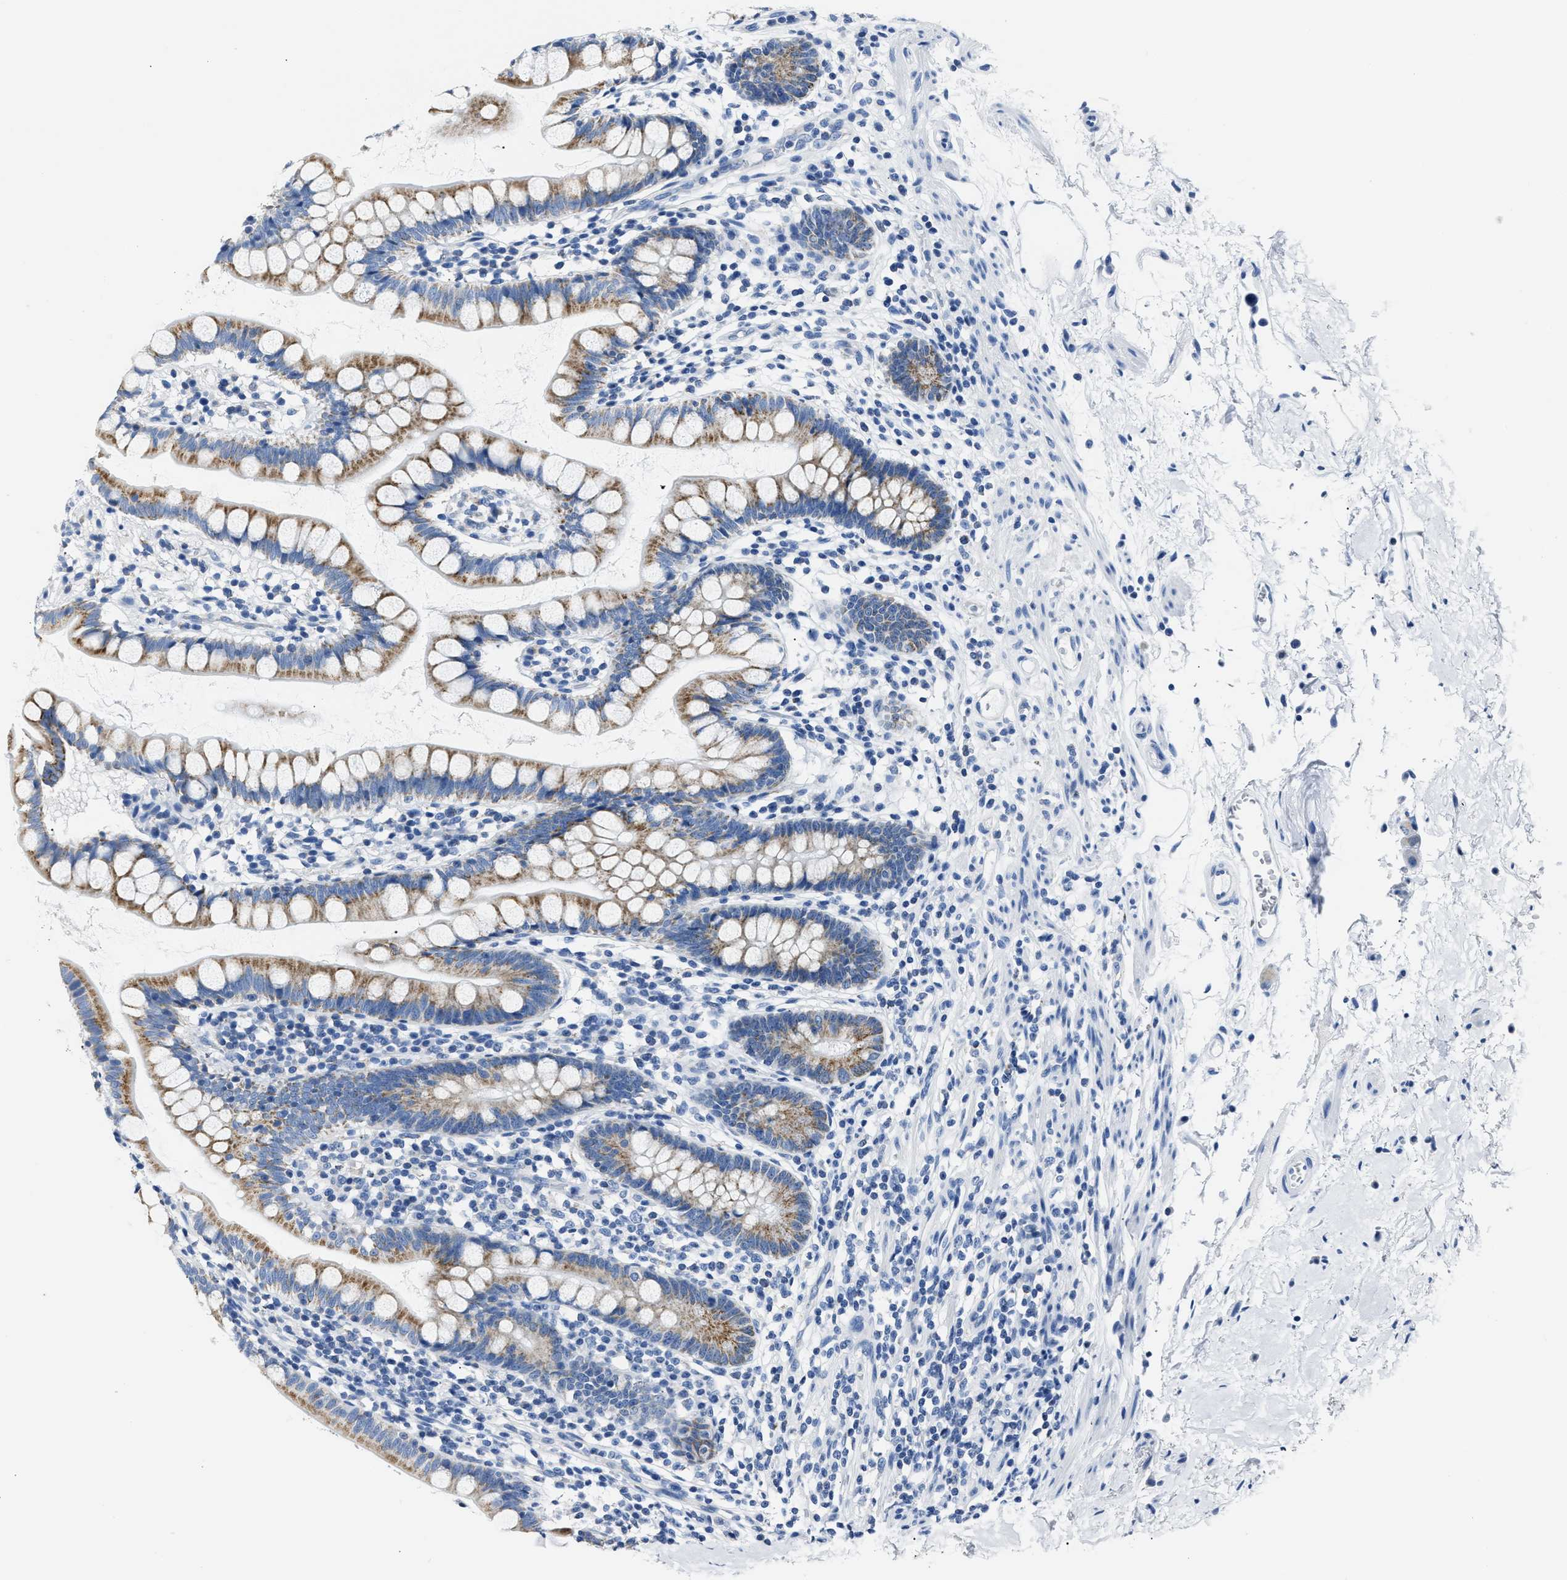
{"staining": {"intensity": "moderate", "quantity": ">75%", "location": "cytoplasmic/membranous"}, "tissue": "small intestine", "cell_type": "Glandular cells", "image_type": "normal", "snomed": [{"axis": "morphology", "description": "Normal tissue, NOS"}, {"axis": "topography", "description": "Small intestine"}], "caption": "DAB immunohistochemical staining of normal human small intestine reveals moderate cytoplasmic/membranous protein expression in about >75% of glandular cells. The staining was performed using DAB (3,3'-diaminobenzidine), with brown indicating positive protein expression. Nuclei are stained blue with hematoxylin.", "gene": "AMACR", "patient": {"sex": "female", "age": 84}}